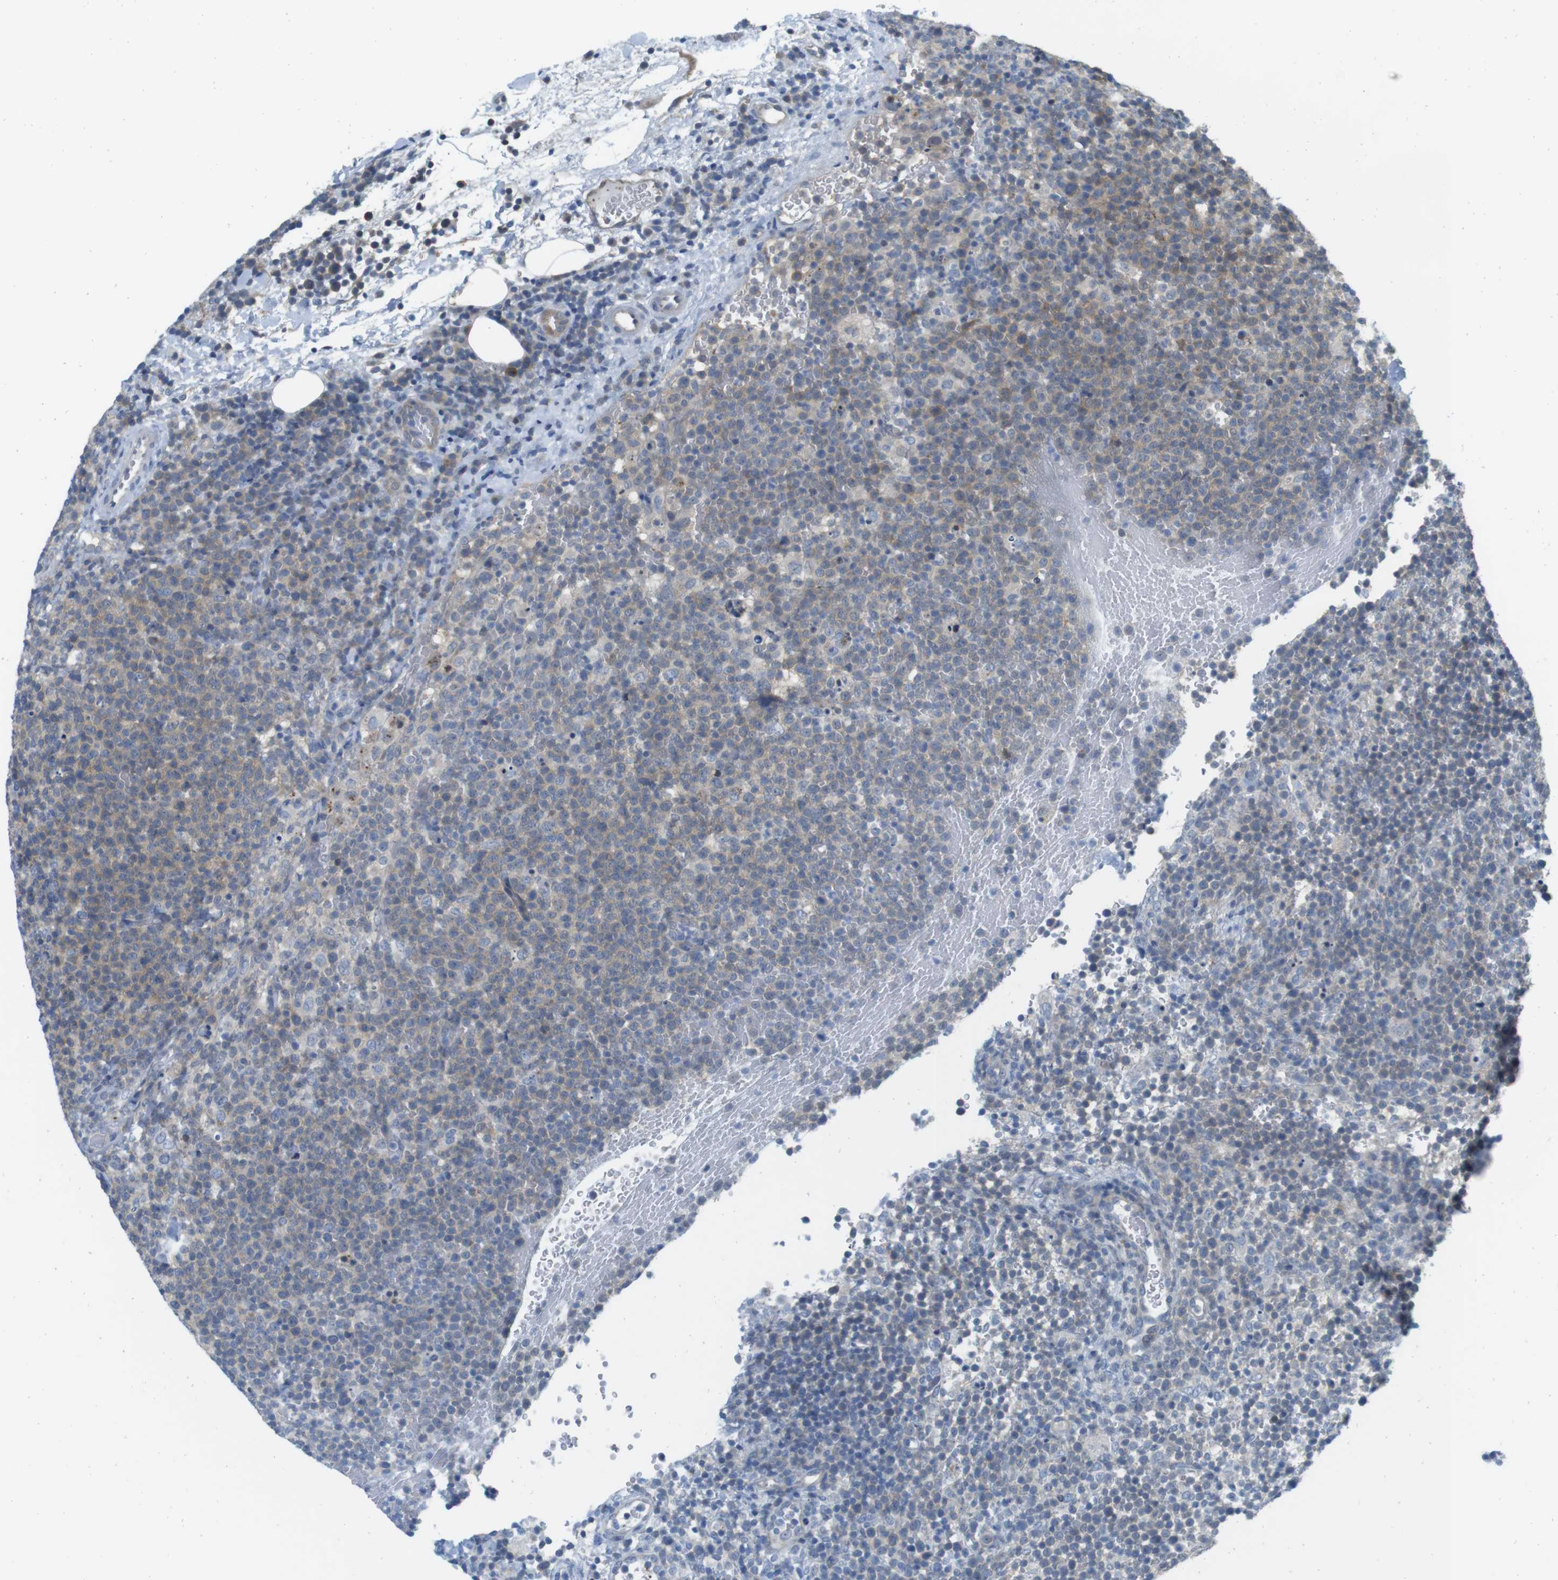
{"staining": {"intensity": "weak", "quantity": "25%-75%", "location": "cytoplasmic/membranous"}, "tissue": "lymphoma", "cell_type": "Tumor cells", "image_type": "cancer", "snomed": [{"axis": "morphology", "description": "Malignant lymphoma, non-Hodgkin's type, High grade"}, {"axis": "topography", "description": "Lymph node"}], "caption": "DAB immunohistochemical staining of lymphoma shows weak cytoplasmic/membranous protein positivity in approximately 25%-75% of tumor cells.", "gene": "CASP2", "patient": {"sex": "male", "age": 61}}